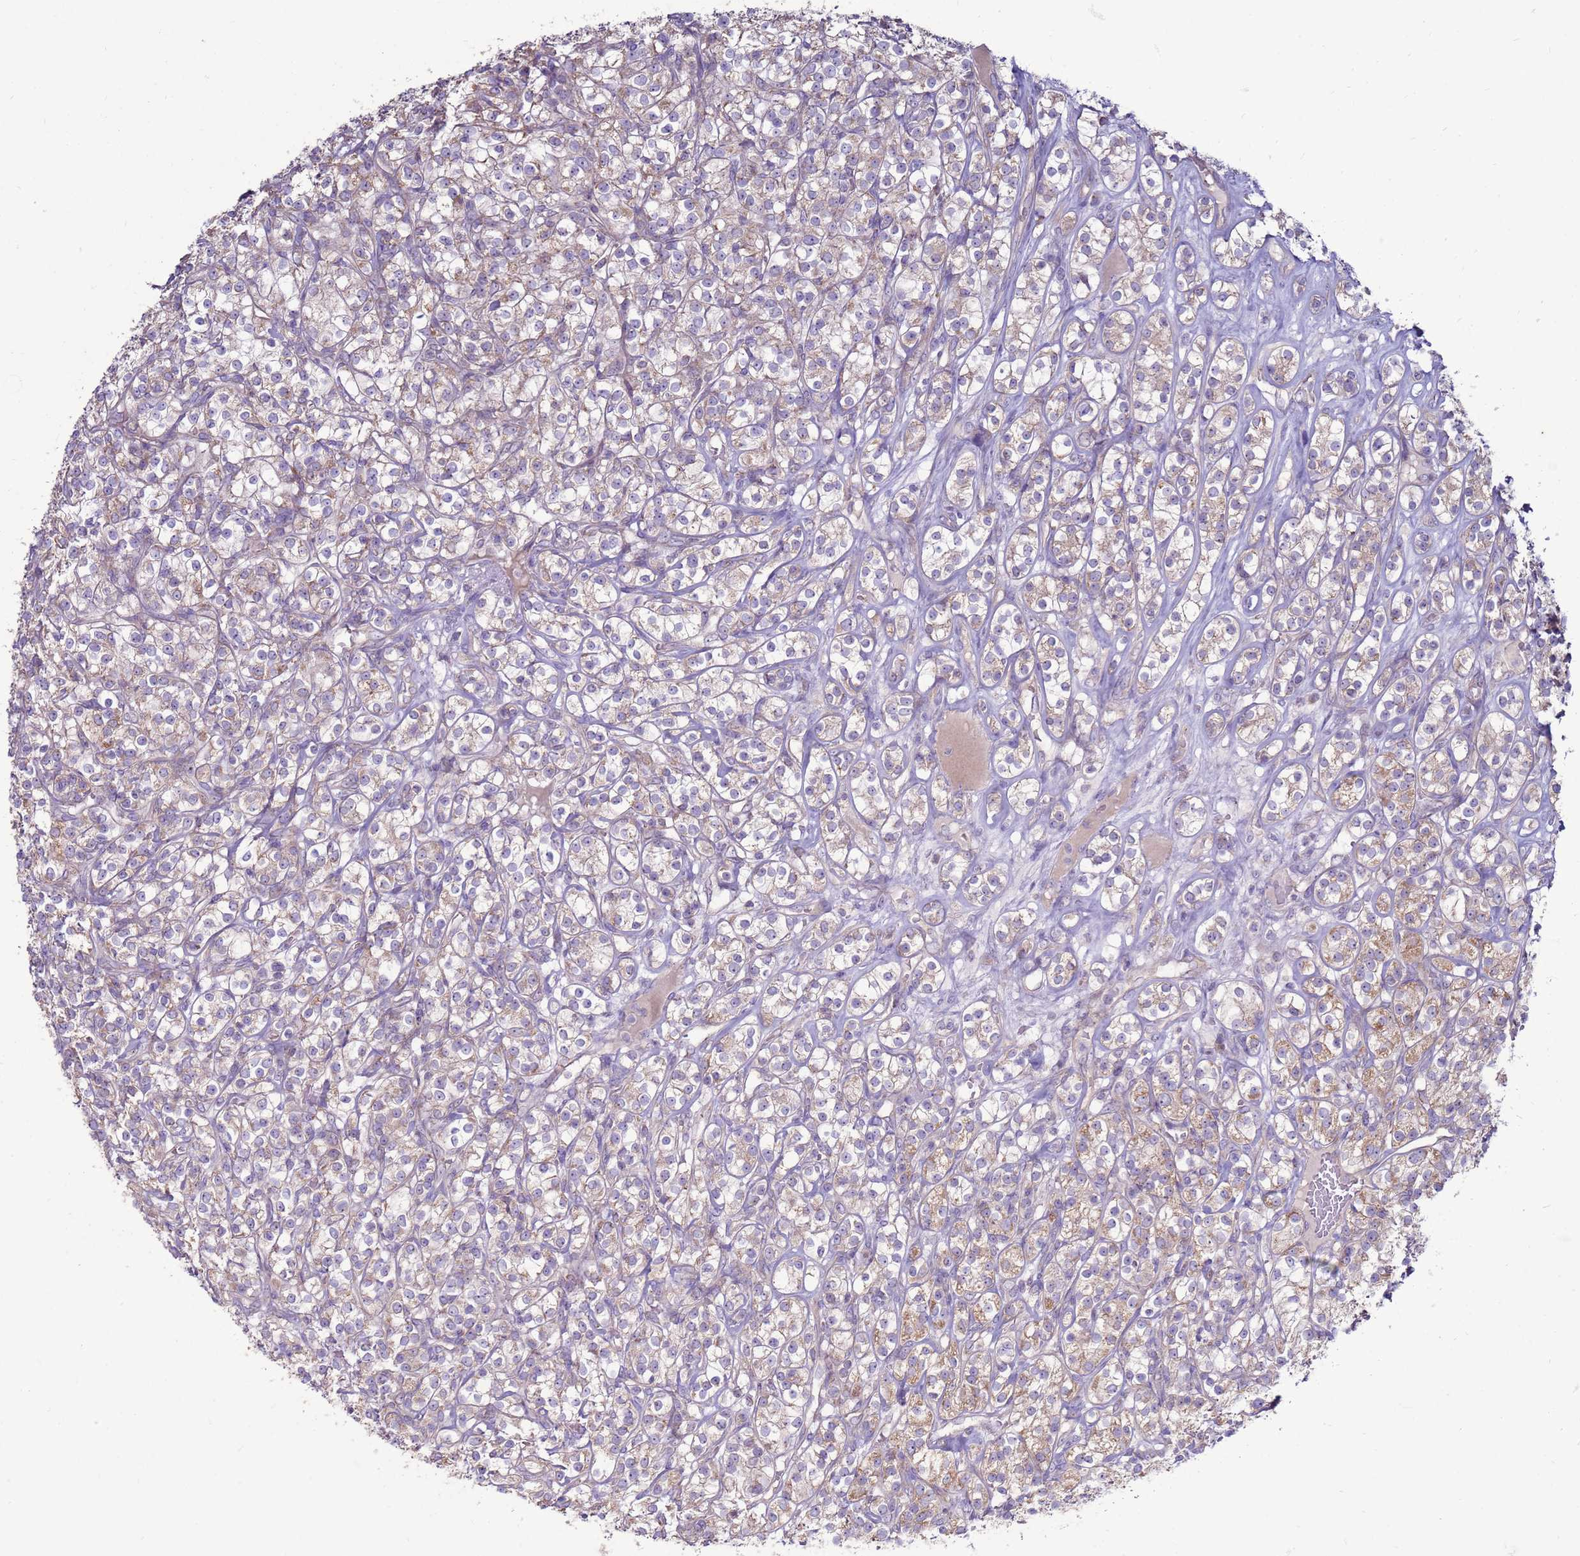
{"staining": {"intensity": "weak", "quantity": "25%-75%", "location": "cytoplasmic/membranous"}, "tissue": "renal cancer", "cell_type": "Tumor cells", "image_type": "cancer", "snomed": [{"axis": "morphology", "description": "Adenocarcinoma, NOS"}, {"axis": "topography", "description": "Kidney"}], "caption": "Adenocarcinoma (renal) was stained to show a protein in brown. There is low levels of weak cytoplasmic/membranous staining in about 25%-75% of tumor cells.", "gene": "TRAPPC4", "patient": {"sex": "male", "age": 77}}